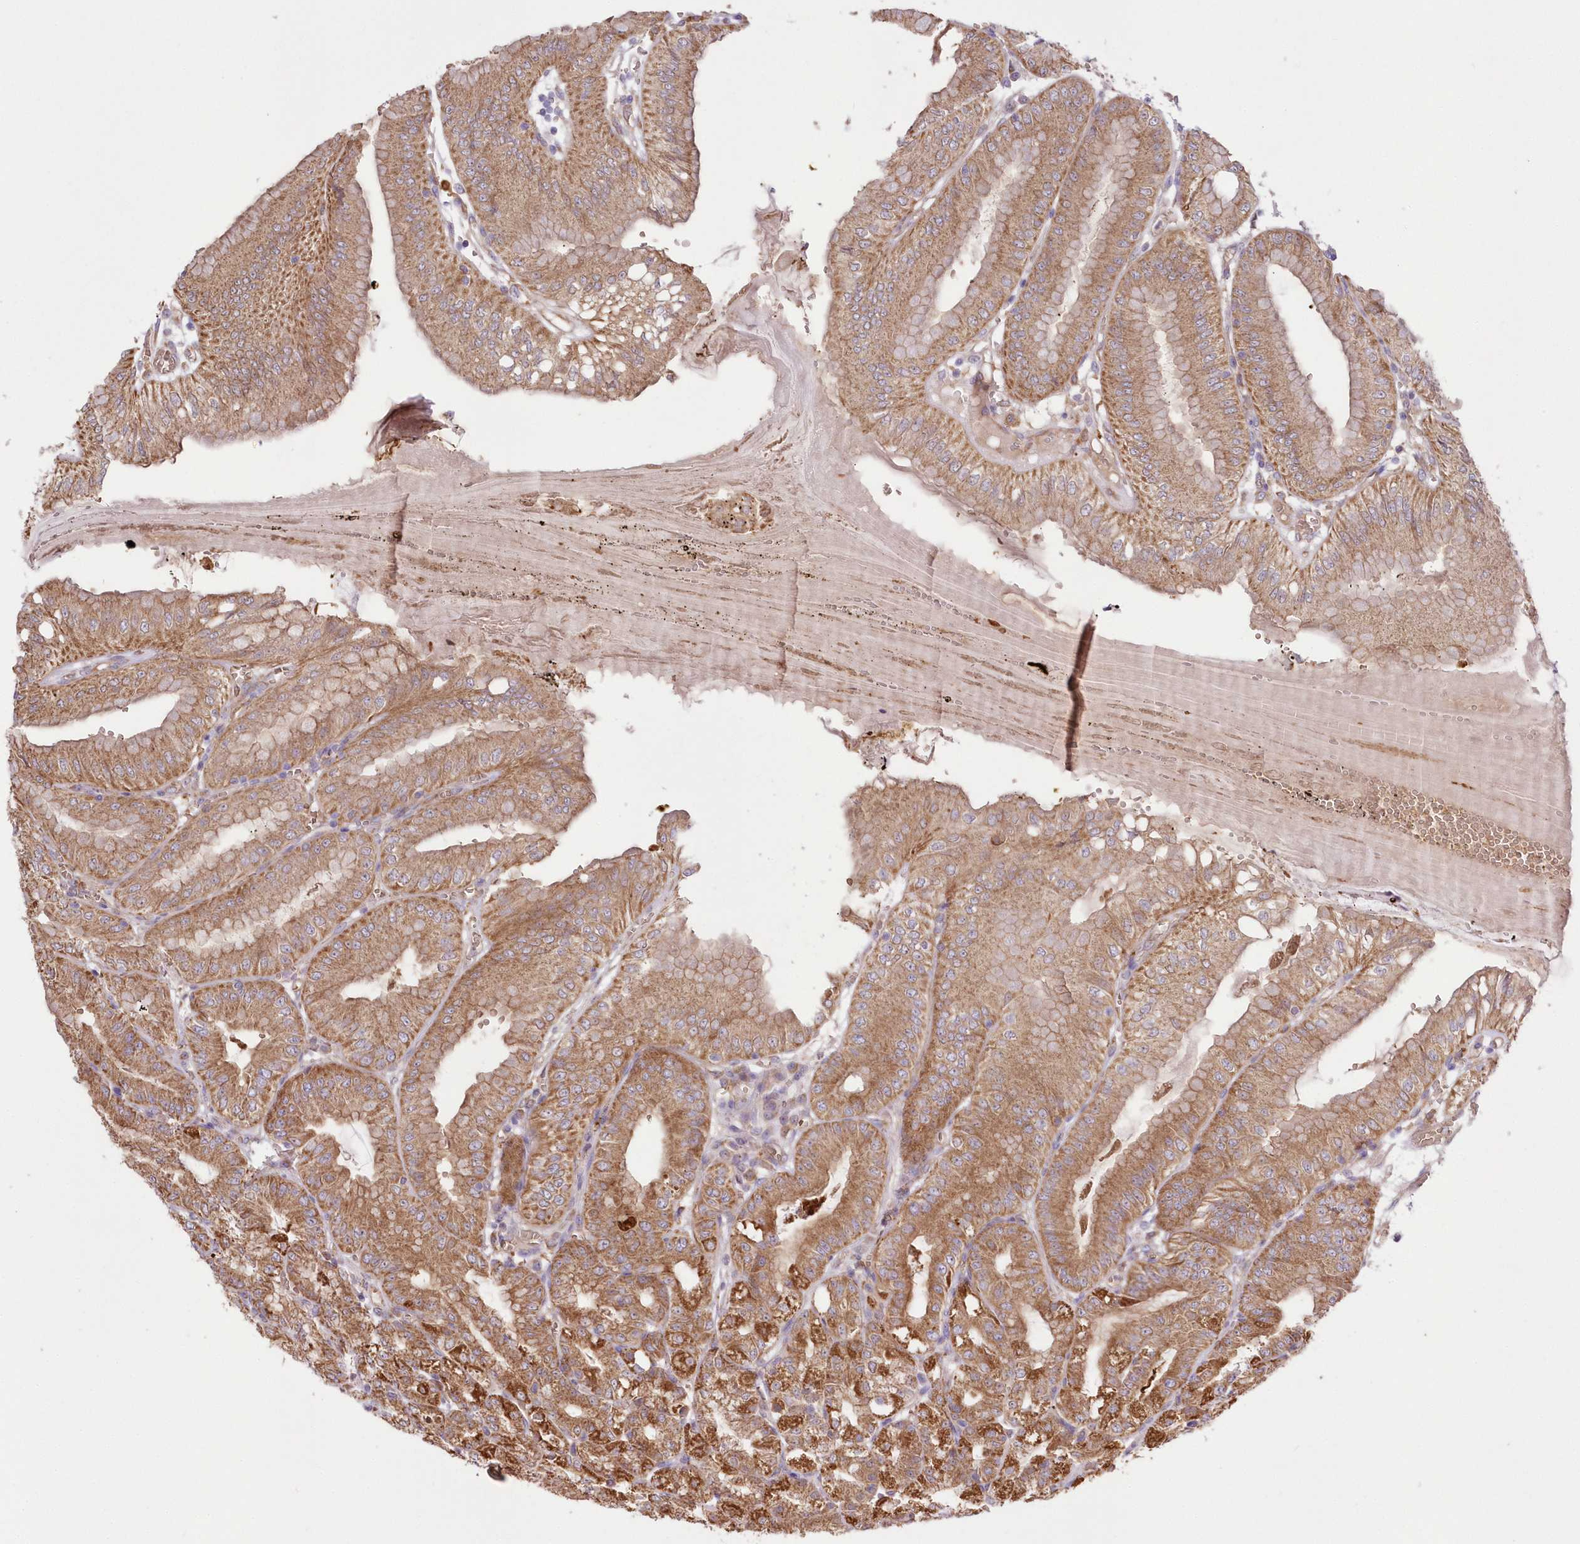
{"staining": {"intensity": "moderate", "quantity": ">75%", "location": "cytoplasmic/membranous"}, "tissue": "stomach", "cell_type": "Glandular cells", "image_type": "normal", "snomed": [{"axis": "morphology", "description": "Normal tissue, NOS"}, {"axis": "topography", "description": "Stomach, lower"}], "caption": "Immunohistochemistry (IHC) of unremarkable stomach exhibits medium levels of moderate cytoplasmic/membranous staining in approximately >75% of glandular cells. (DAB IHC, brown staining for protein, blue staining for nuclei).", "gene": "FCHO2", "patient": {"sex": "male", "age": 71}}